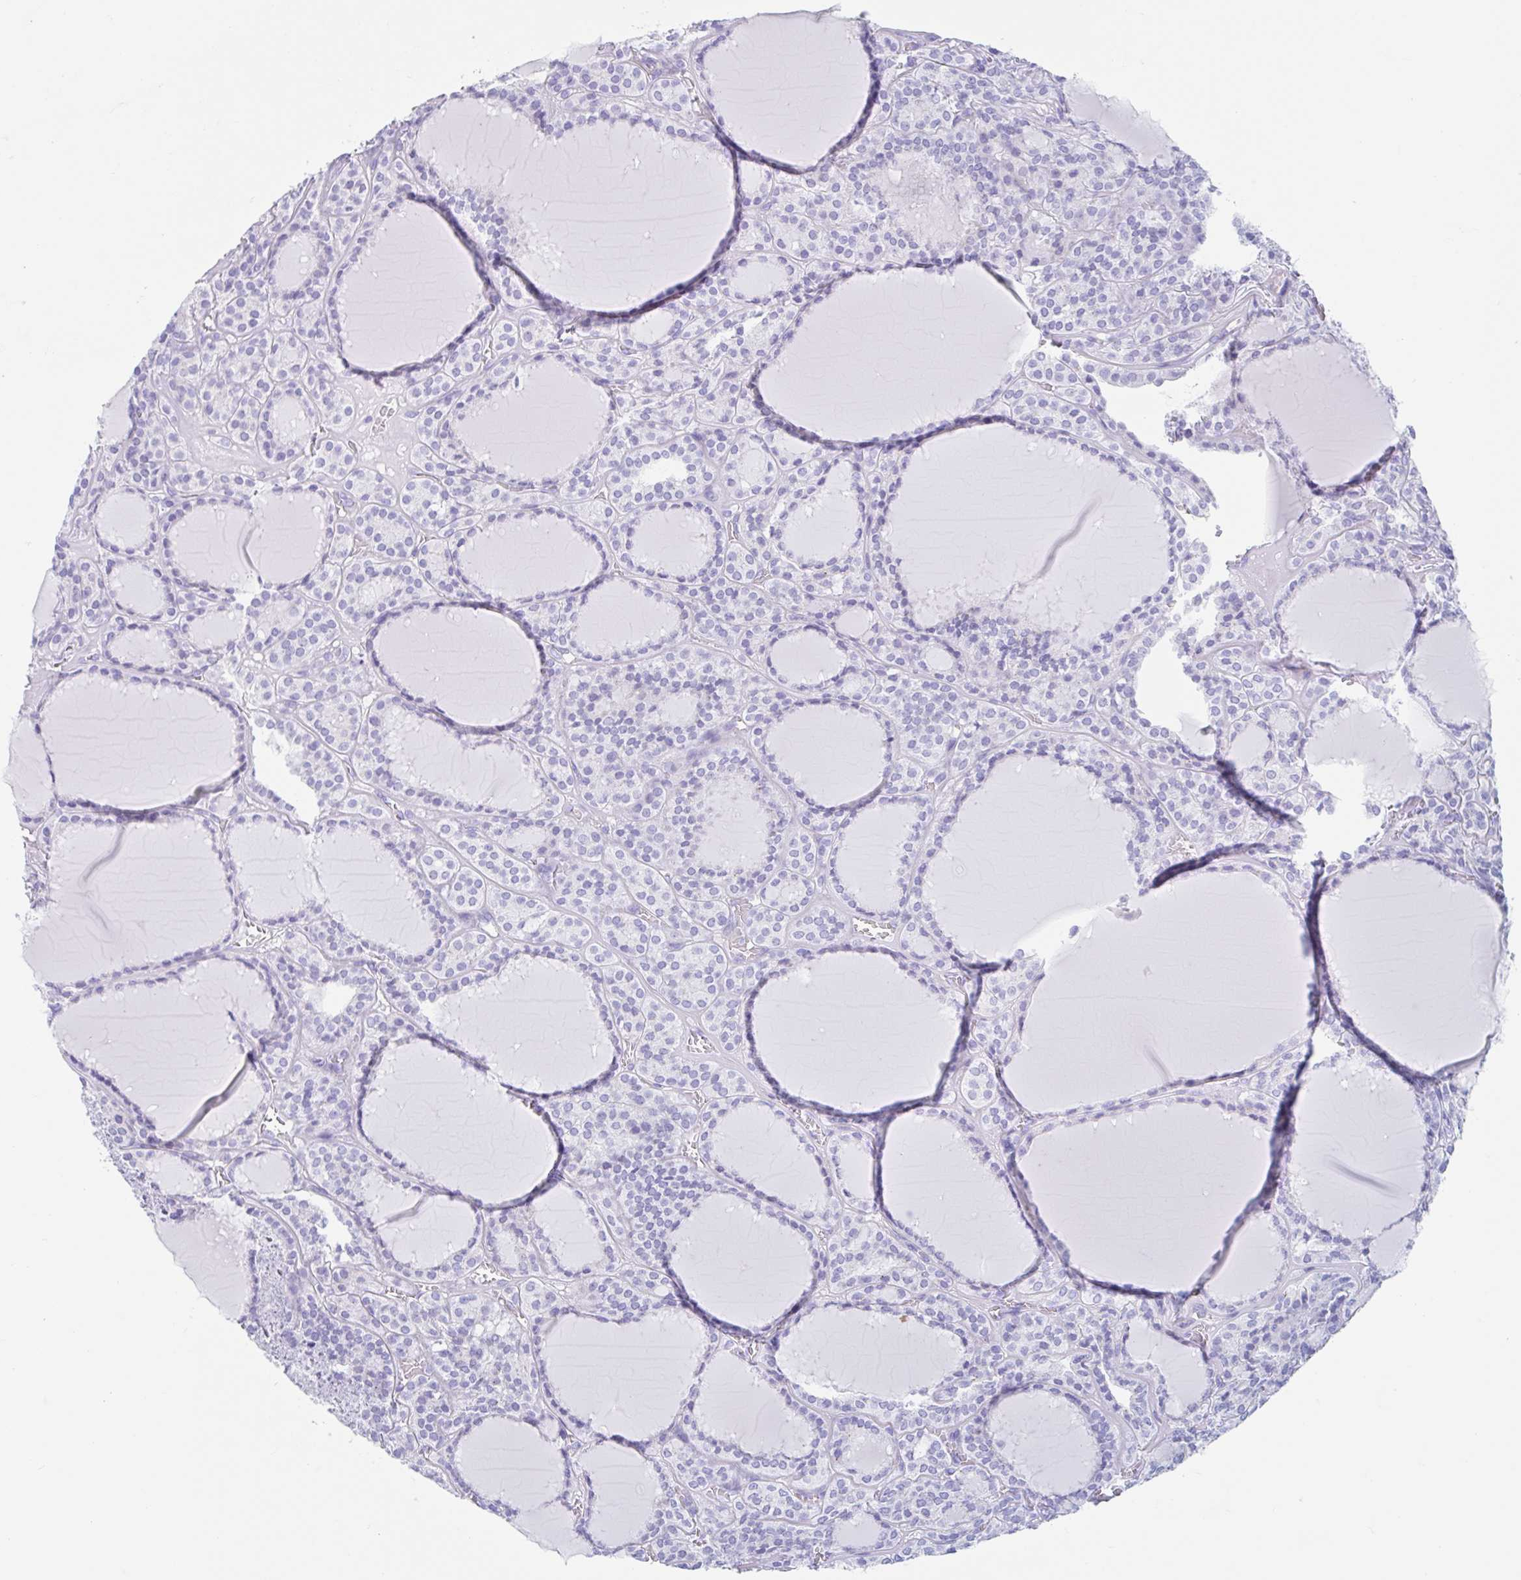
{"staining": {"intensity": "negative", "quantity": "none", "location": "none"}, "tissue": "thyroid cancer", "cell_type": "Tumor cells", "image_type": "cancer", "snomed": [{"axis": "morphology", "description": "Follicular adenoma carcinoma, NOS"}, {"axis": "topography", "description": "Thyroid gland"}], "caption": "Tumor cells are negative for brown protein staining in thyroid cancer (follicular adenoma carcinoma).", "gene": "CPTP", "patient": {"sex": "female", "age": 63}}